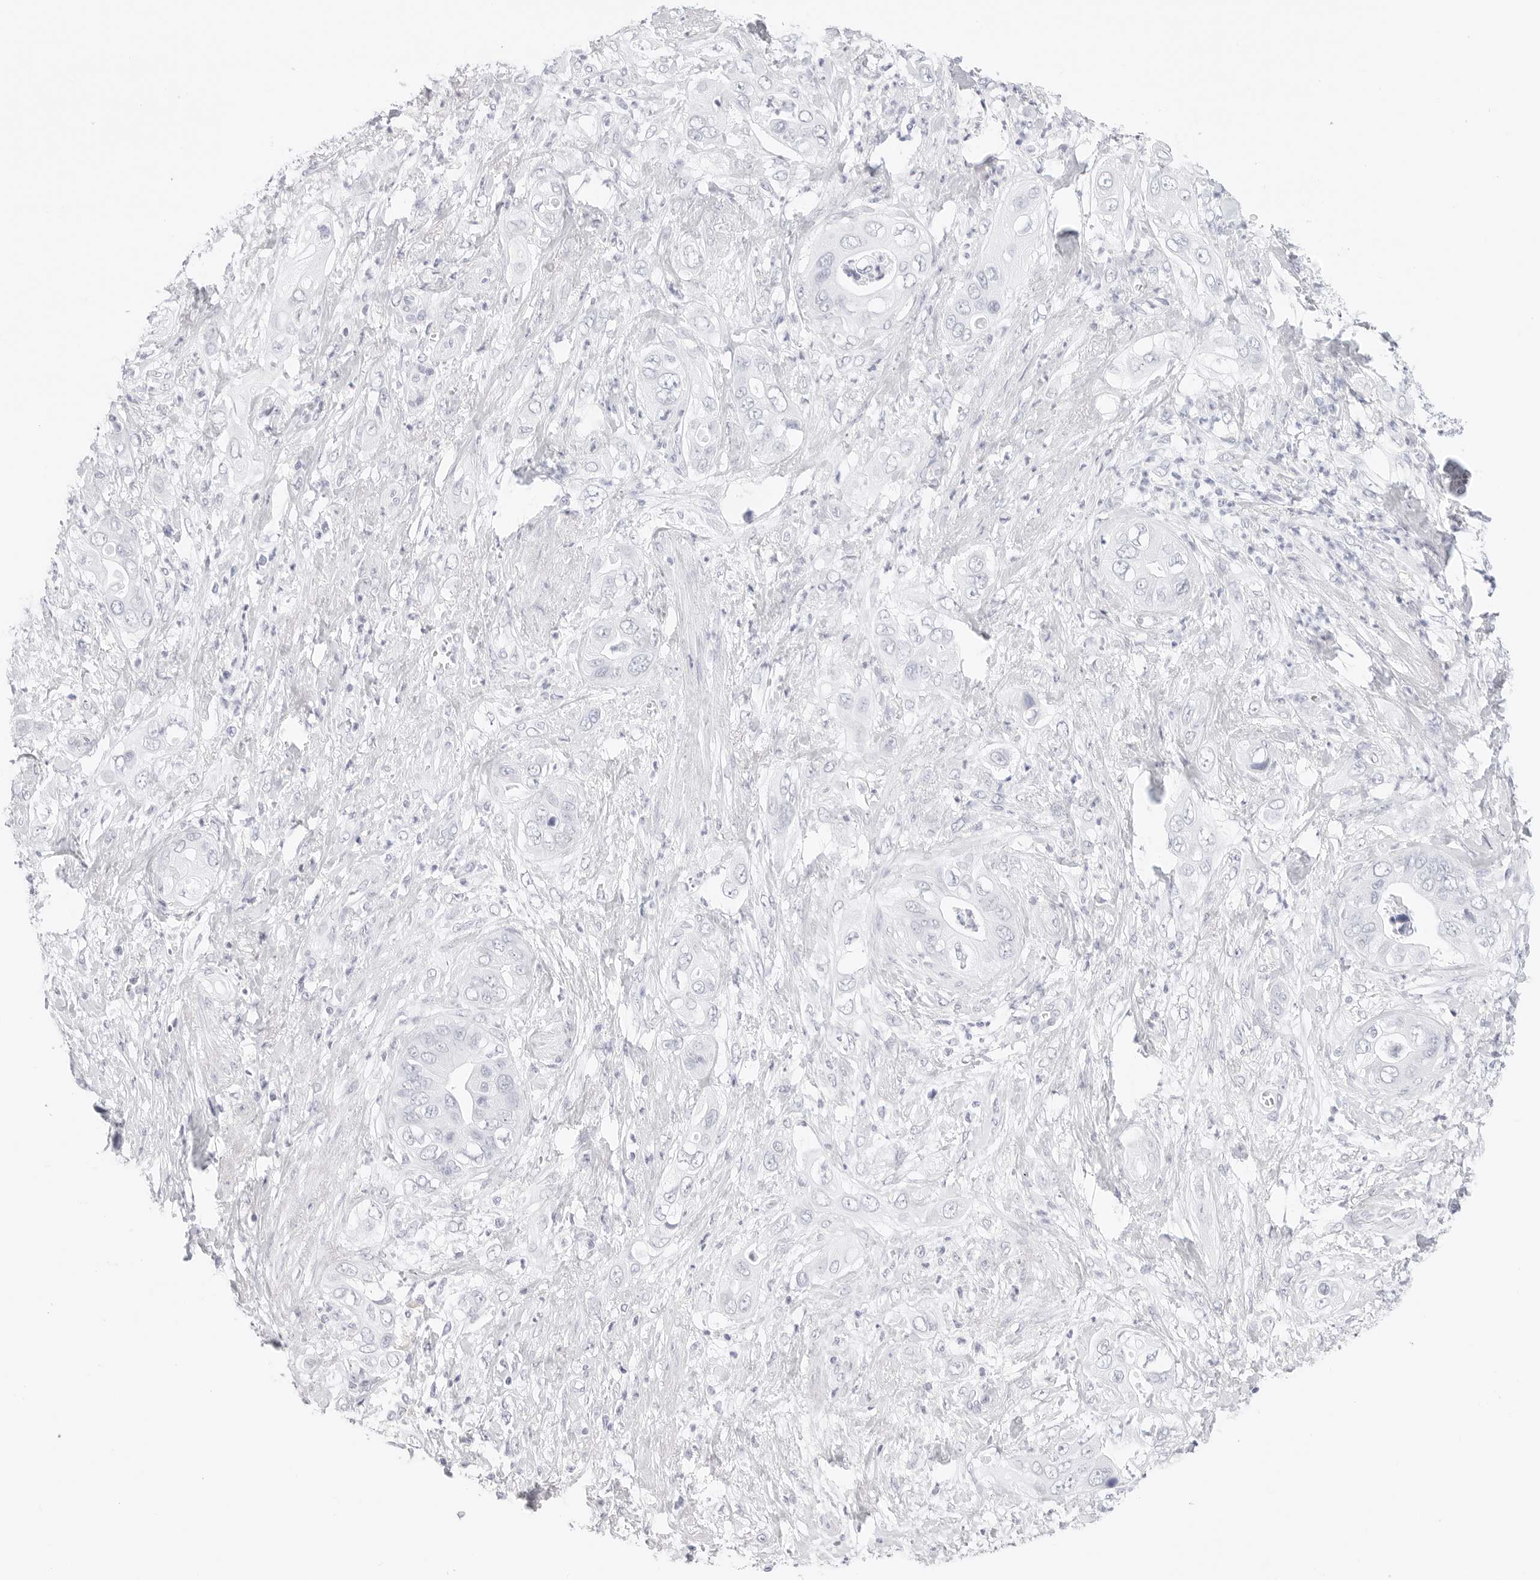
{"staining": {"intensity": "negative", "quantity": "none", "location": "none"}, "tissue": "pancreatic cancer", "cell_type": "Tumor cells", "image_type": "cancer", "snomed": [{"axis": "morphology", "description": "Adenocarcinoma, NOS"}, {"axis": "topography", "description": "Pancreas"}], "caption": "Image shows no significant protein positivity in tumor cells of pancreatic adenocarcinoma.", "gene": "TFF2", "patient": {"sex": "female", "age": 78}}